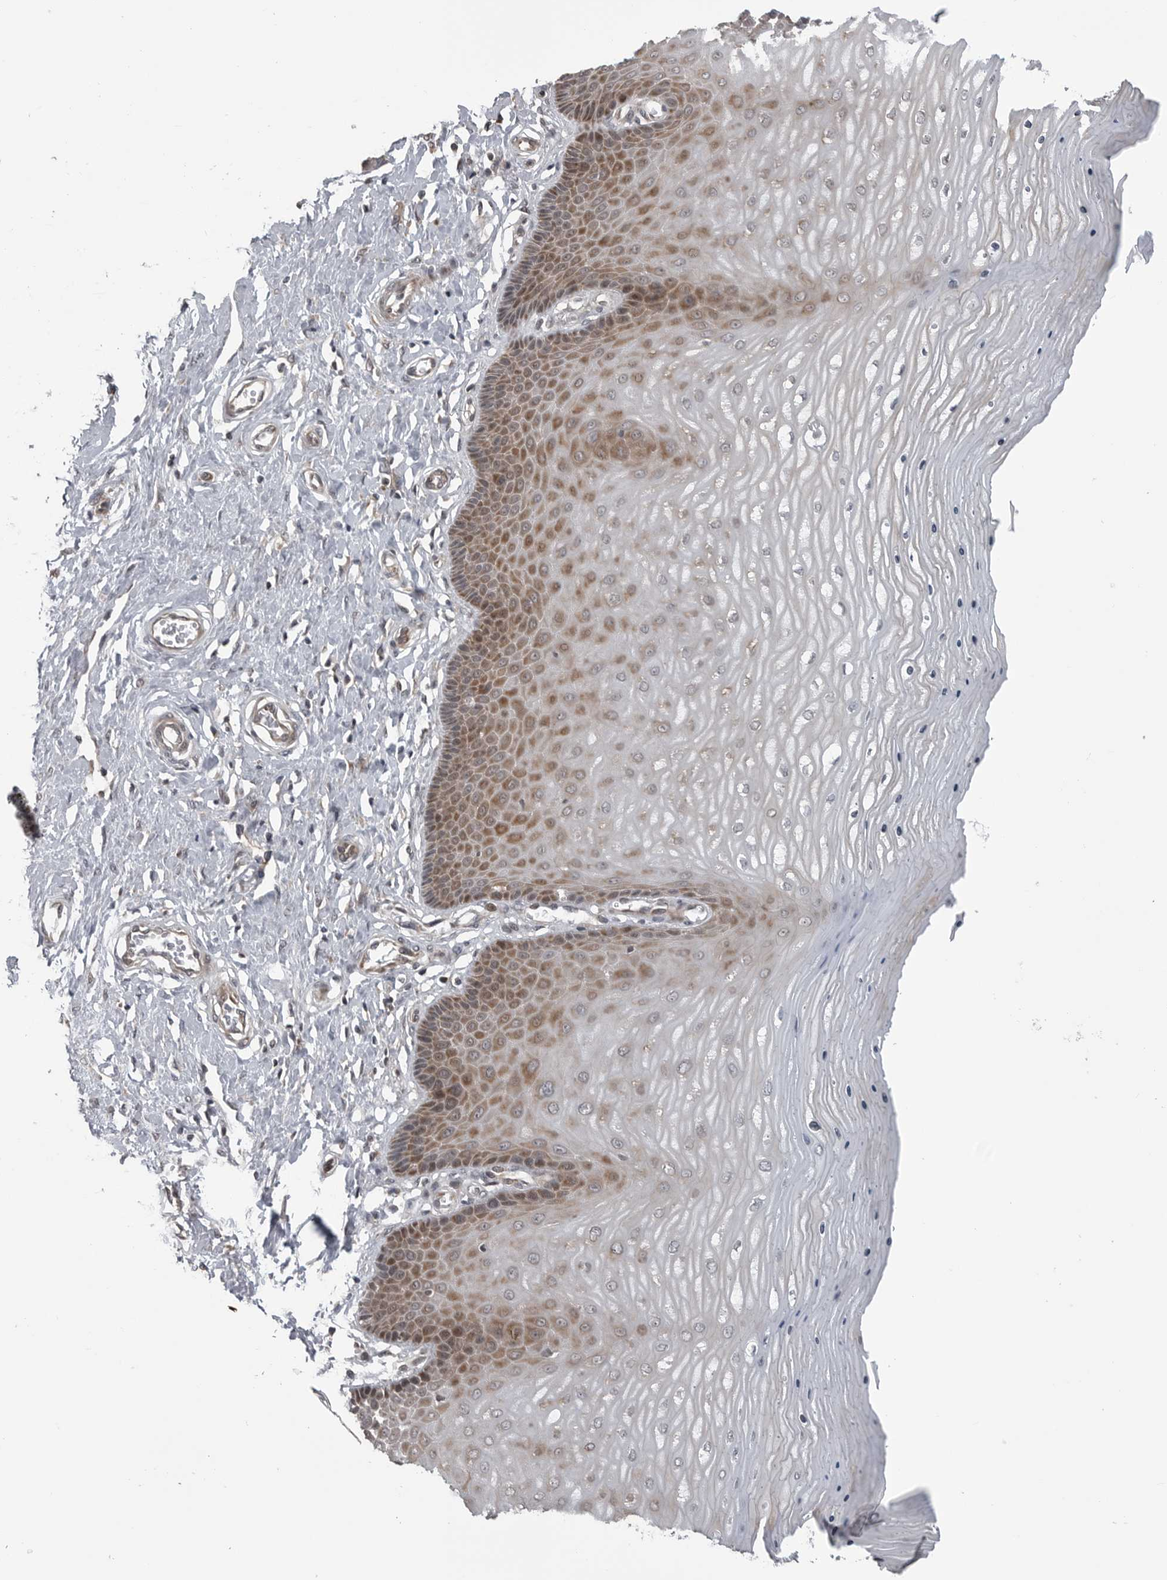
{"staining": {"intensity": "moderate", "quantity": "<25%", "location": "cytoplasmic/membranous"}, "tissue": "cervix", "cell_type": "Glandular cells", "image_type": "normal", "snomed": [{"axis": "morphology", "description": "Normal tissue, NOS"}, {"axis": "topography", "description": "Cervix"}], "caption": "Immunohistochemistry (IHC) (DAB) staining of benign cervix exhibits moderate cytoplasmic/membranous protein positivity in about <25% of glandular cells.", "gene": "FAAP100", "patient": {"sex": "female", "age": 55}}